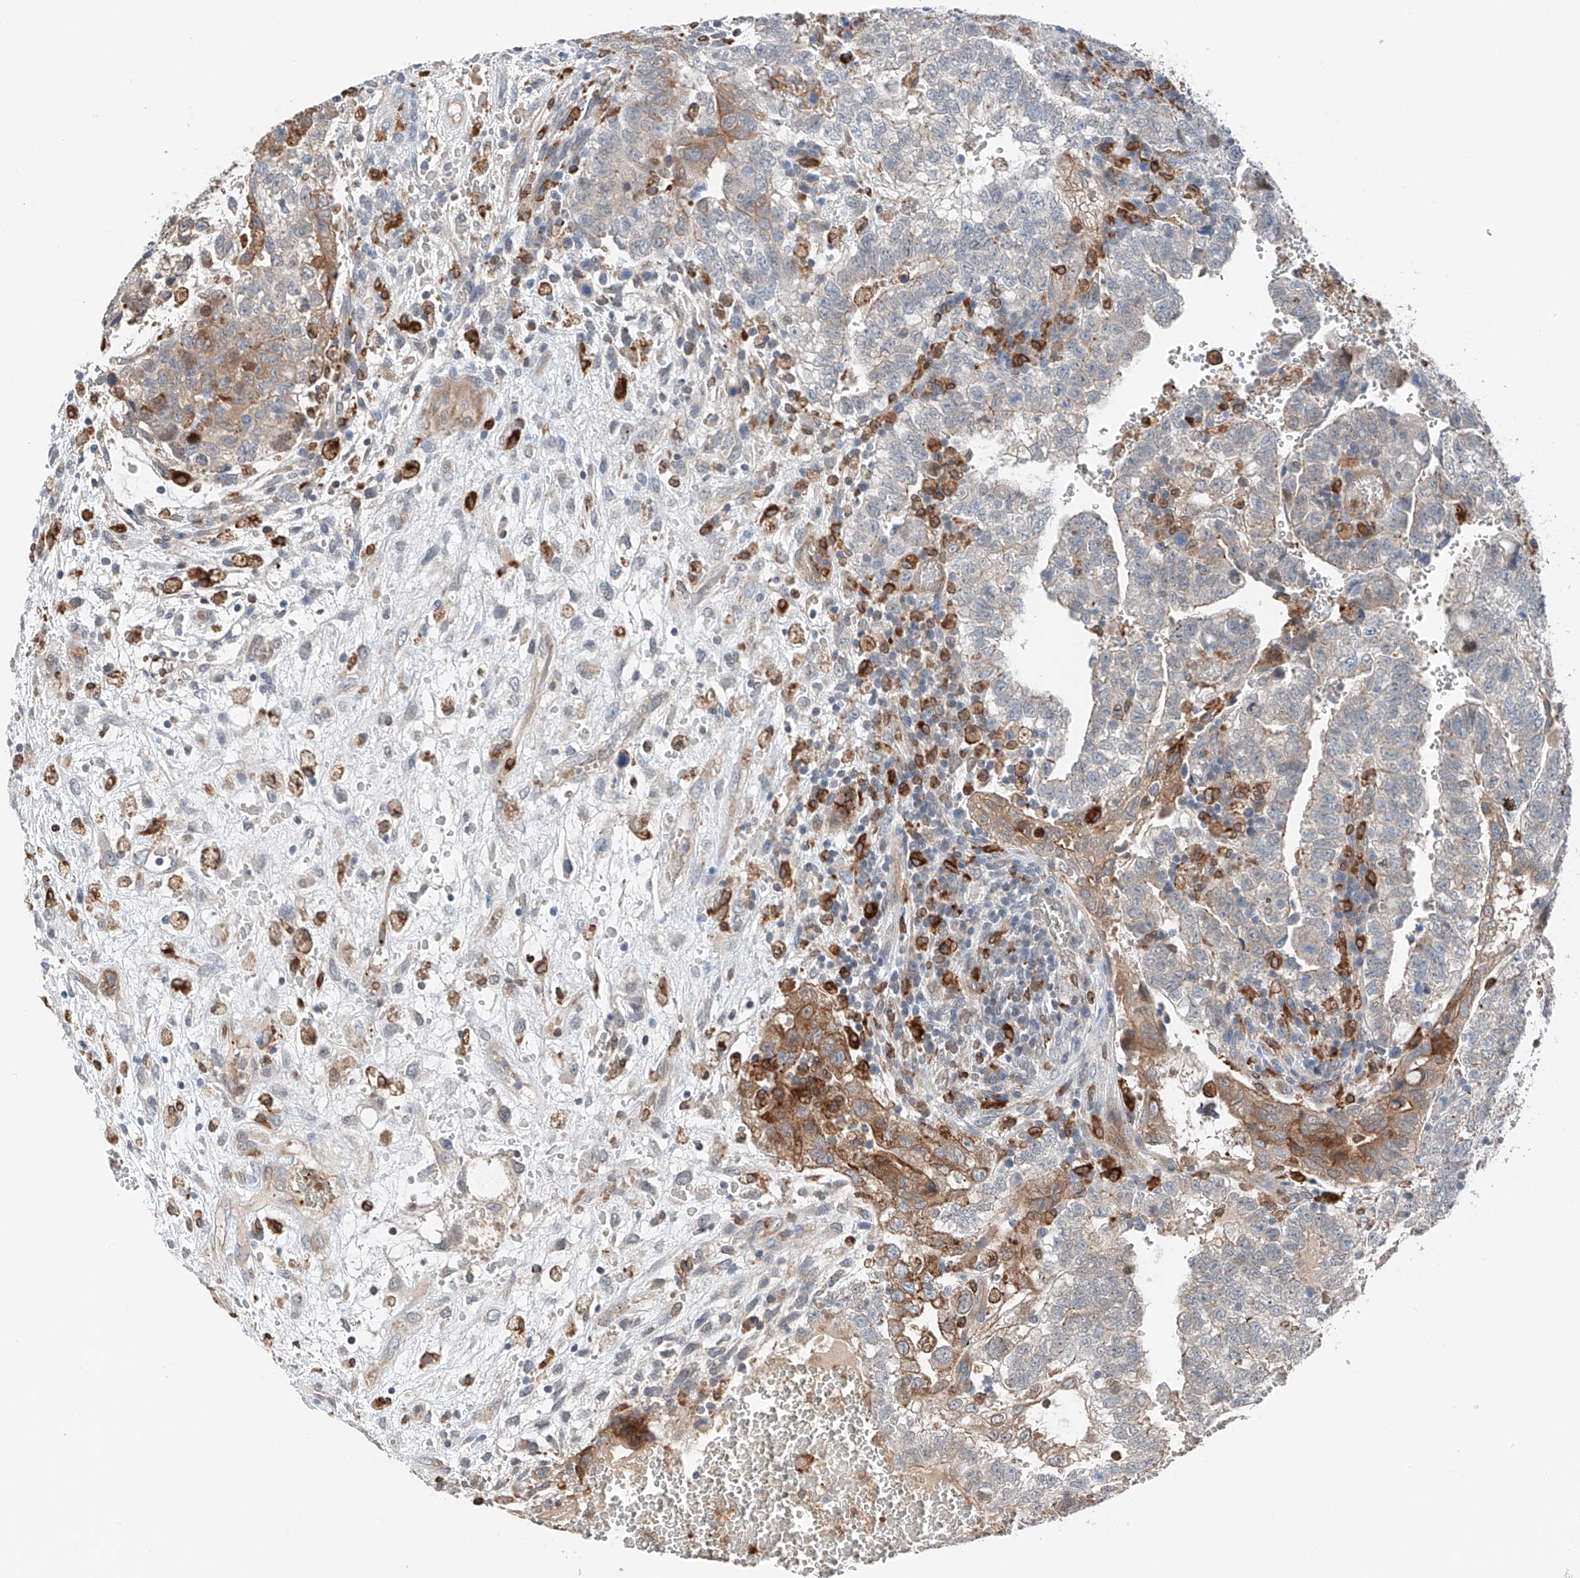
{"staining": {"intensity": "moderate", "quantity": "<25%", "location": "cytoplasmic/membranous"}, "tissue": "testis cancer", "cell_type": "Tumor cells", "image_type": "cancer", "snomed": [{"axis": "morphology", "description": "Carcinoma, Embryonal, NOS"}, {"axis": "topography", "description": "Testis"}], "caption": "Tumor cells demonstrate low levels of moderate cytoplasmic/membranous expression in about <25% of cells in human testis cancer.", "gene": "TBXAS1", "patient": {"sex": "male", "age": 37}}